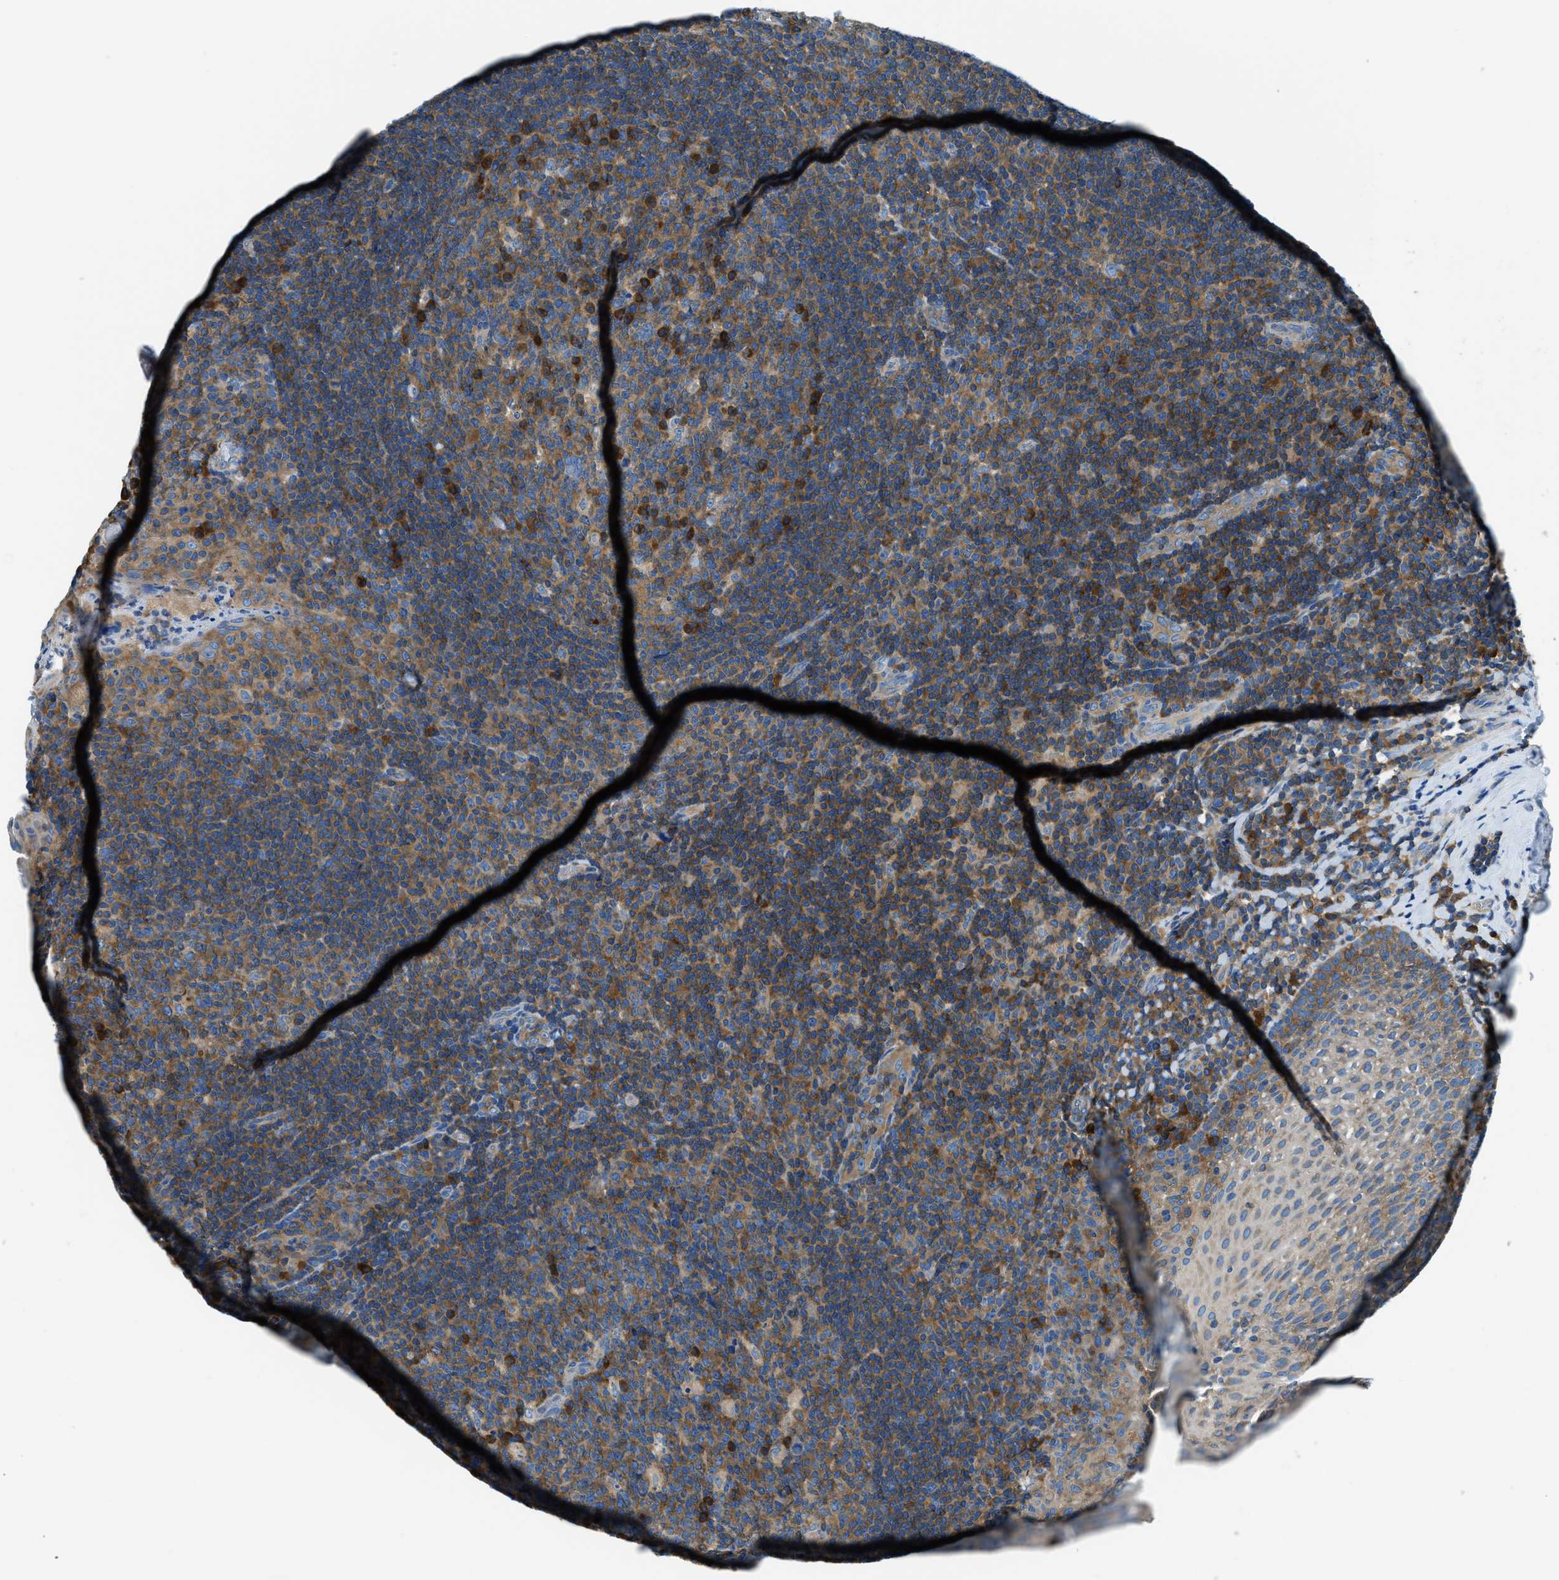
{"staining": {"intensity": "moderate", "quantity": ">75%", "location": "cytoplasmic/membranous"}, "tissue": "tonsil", "cell_type": "Germinal center cells", "image_type": "normal", "snomed": [{"axis": "morphology", "description": "Normal tissue, NOS"}, {"axis": "topography", "description": "Tonsil"}], "caption": "Immunohistochemistry (DAB) staining of normal human tonsil demonstrates moderate cytoplasmic/membranous protein expression in about >75% of germinal center cells.", "gene": "SARS1", "patient": {"sex": "male", "age": 17}}